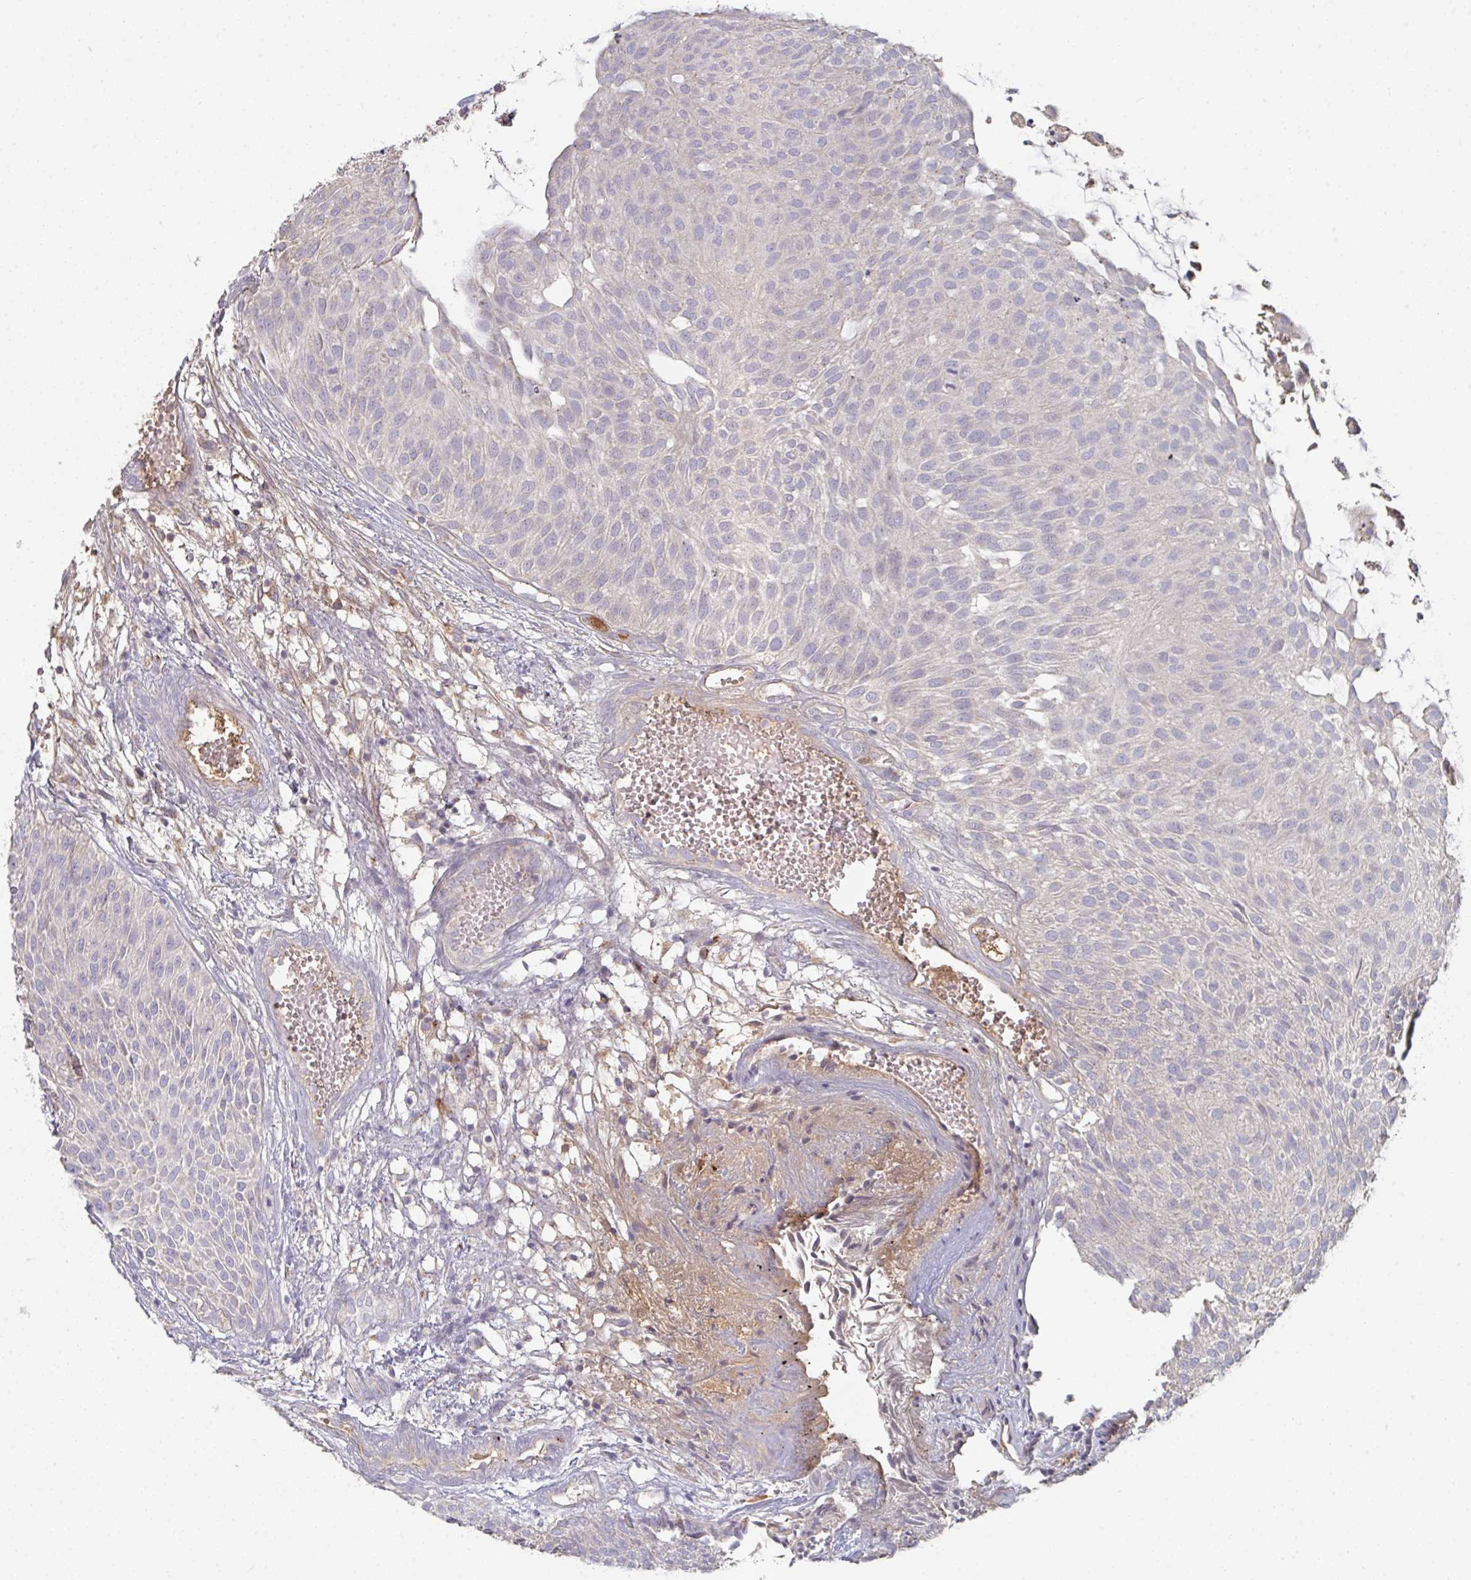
{"staining": {"intensity": "negative", "quantity": "none", "location": "none"}, "tissue": "urothelial cancer", "cell_type": "Tumor cells", "image_type": "cancer", "snomed": [{"axis": "morphology", "description": "Urothelial carcinoma, NOS"}, {"axis": "topography", "description": "Urinary bladder"}], "caption": "Immunohistochemistry (IHC) of transitional cell carcinoma displays no staining in tumor cells. The staining is performed using DAB (3,3'-diaminobenzidine) brown chromogen with nuclei counter-stained in using hematoxylin.", "gene": "HGFAC", "patient": {"sex": "male", "age": 84}}